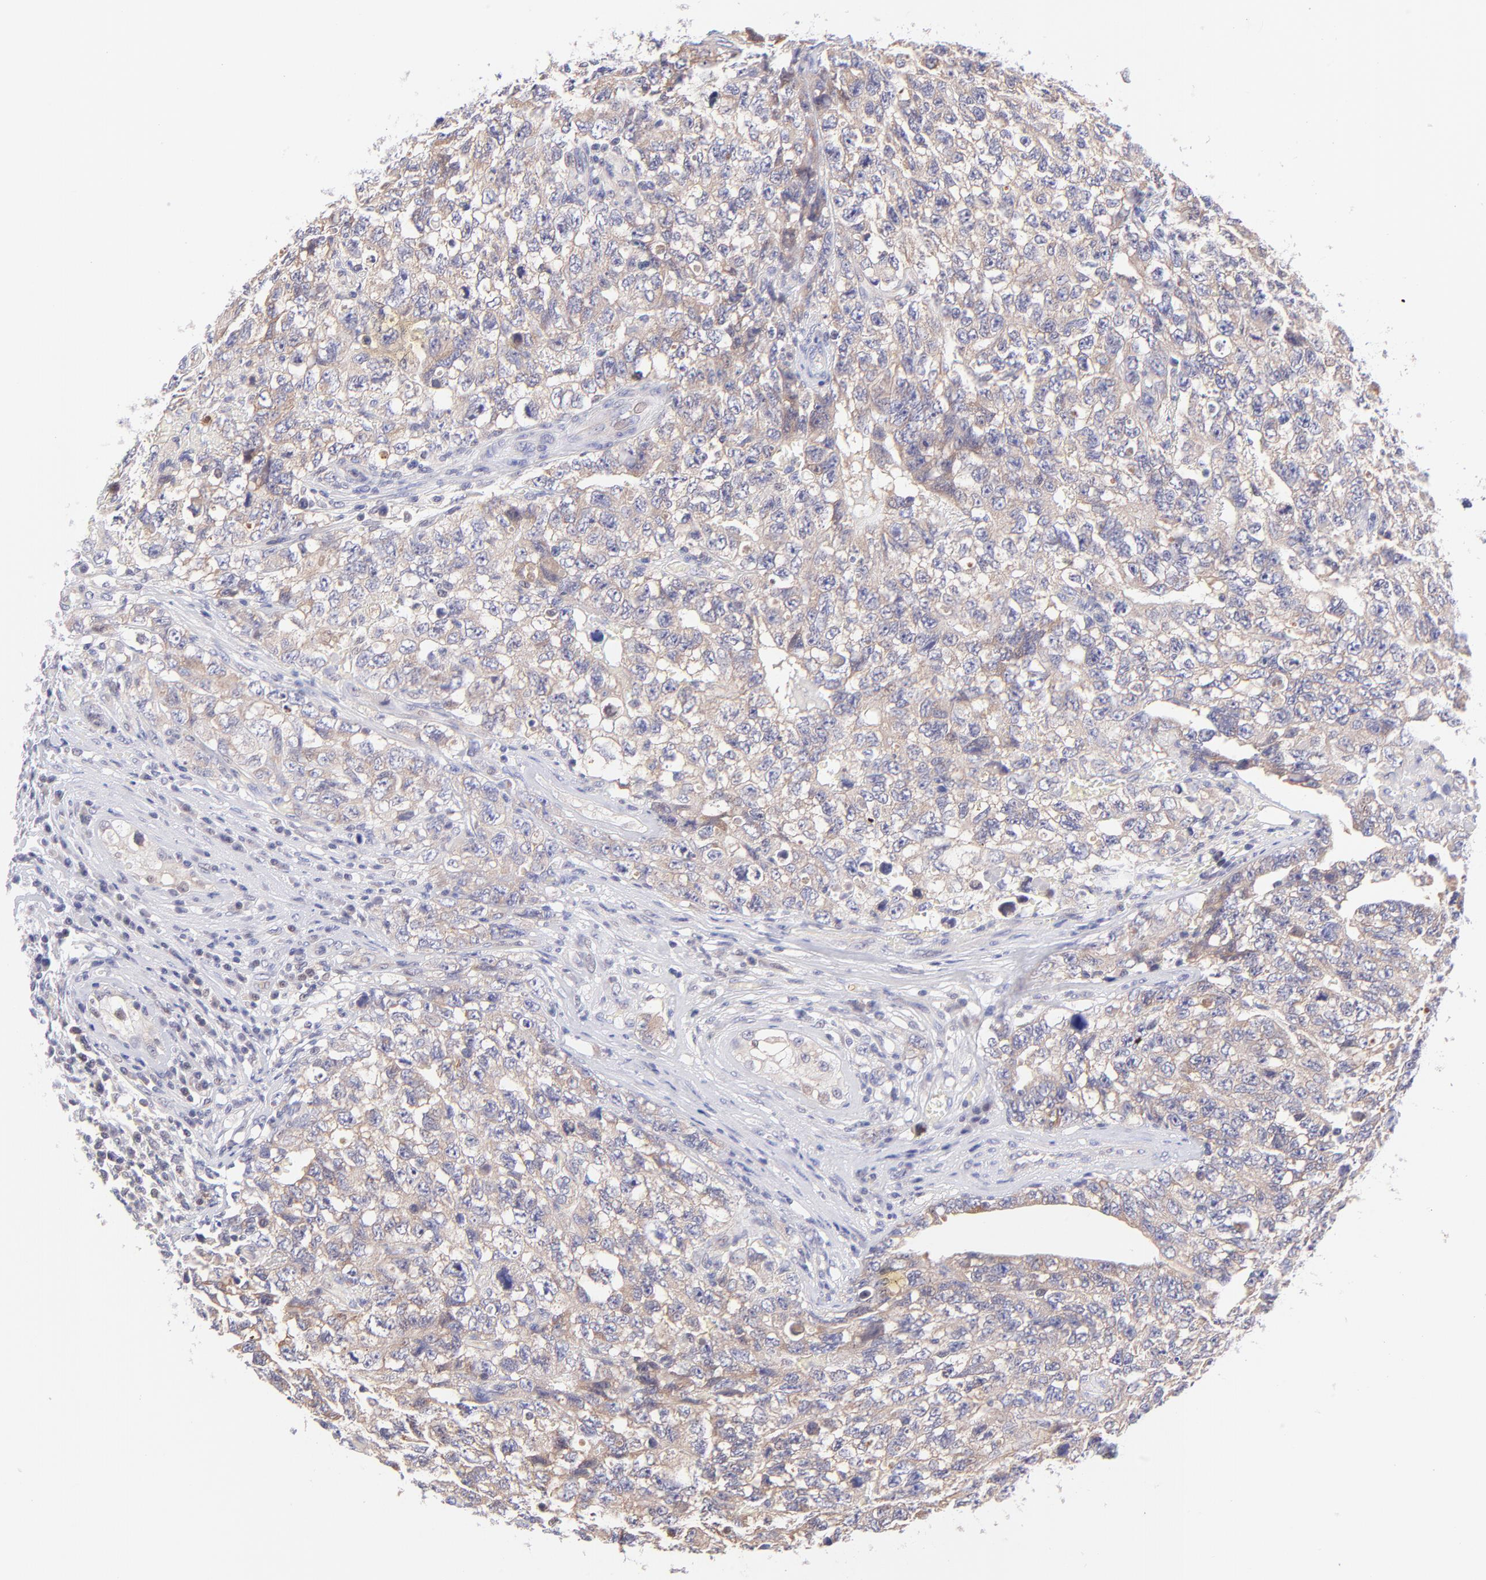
{"staining": {"intensity": "weak", "quantity": ">75%", "location": "cytoplasmic/membranous"}, "tissue": "testis cancer", "cell_type": "Tumor cells", "image_type": "cancer", "snomed": [{"axis": "morphology", "description": "Carcinoma, Embryonal, NOS"}, {"axis": "topography", "description": "Testis"}], "caption": "This histopathology image exhibits embryonal carcinoma (testis) stained with IHC to label a protein in brown. The cytoplasmic/membranous of tumor cells show weak positivity for the protein. Nuclei are counter-stained blue.", "gene": "PBDC1", "patient": {"sex": "male", "age": 31}}